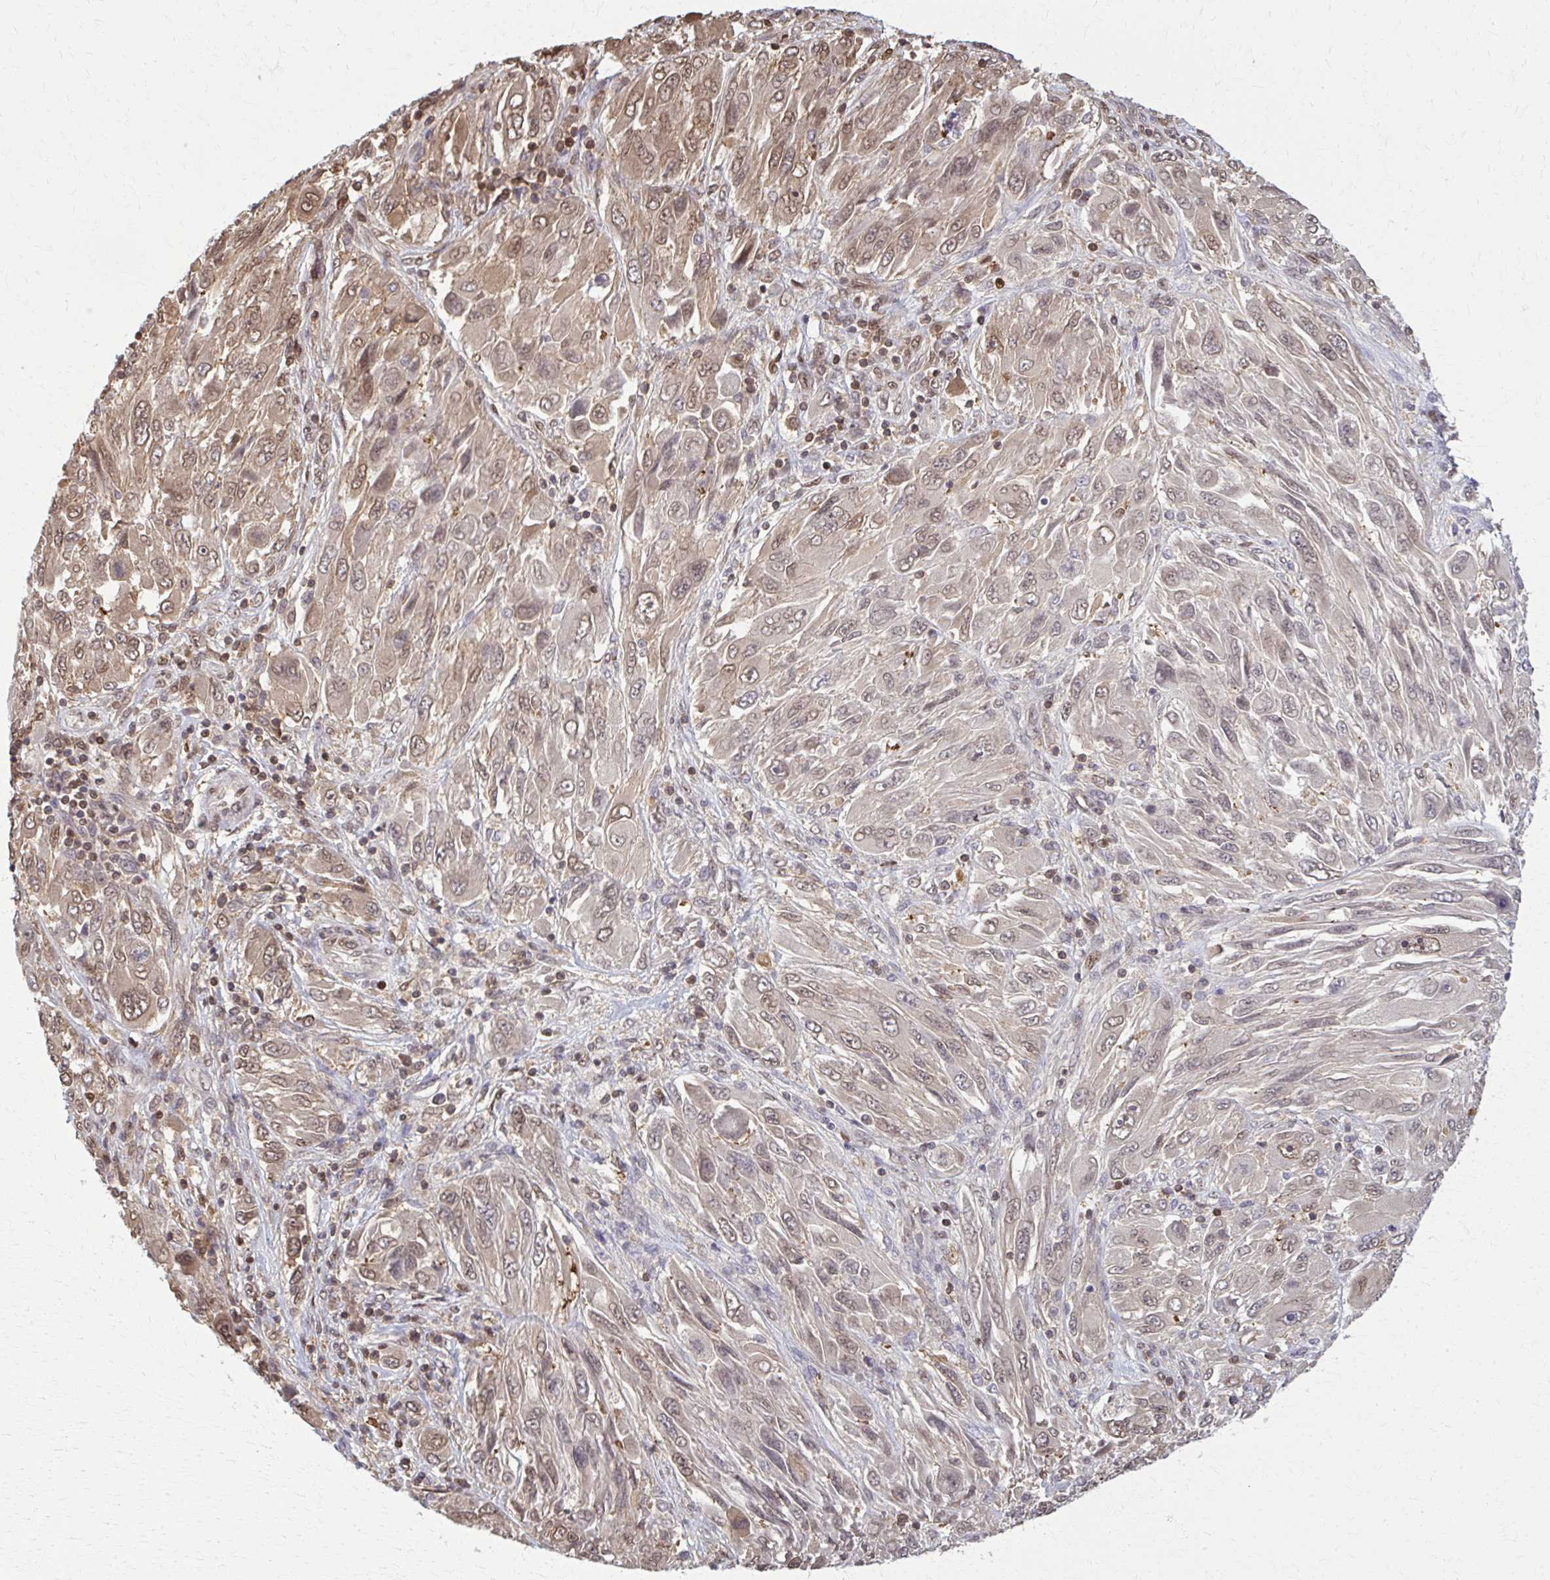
{"staining": {"intensity": "weak", "quantity": ">75%", "location": "cytoplasmic/membranous,nuclear"}, "tissue": "melanoma", "cell_type": "Tumor cells", "image_type": "cancer", "snomed": [{"axis": "morphology", "description": "Malignant melanoma, NOS"}, {"axis": "topography", "description": "Skin"}], "caption": "Melanoma tissue demonstrates weak cytoplasmic/membranous and nuclear staining in about >75% of tumor cells, visualized by immunohistochemistry.", "gene": "MDH1", "patient": {"sex": "female", "age": 91}}